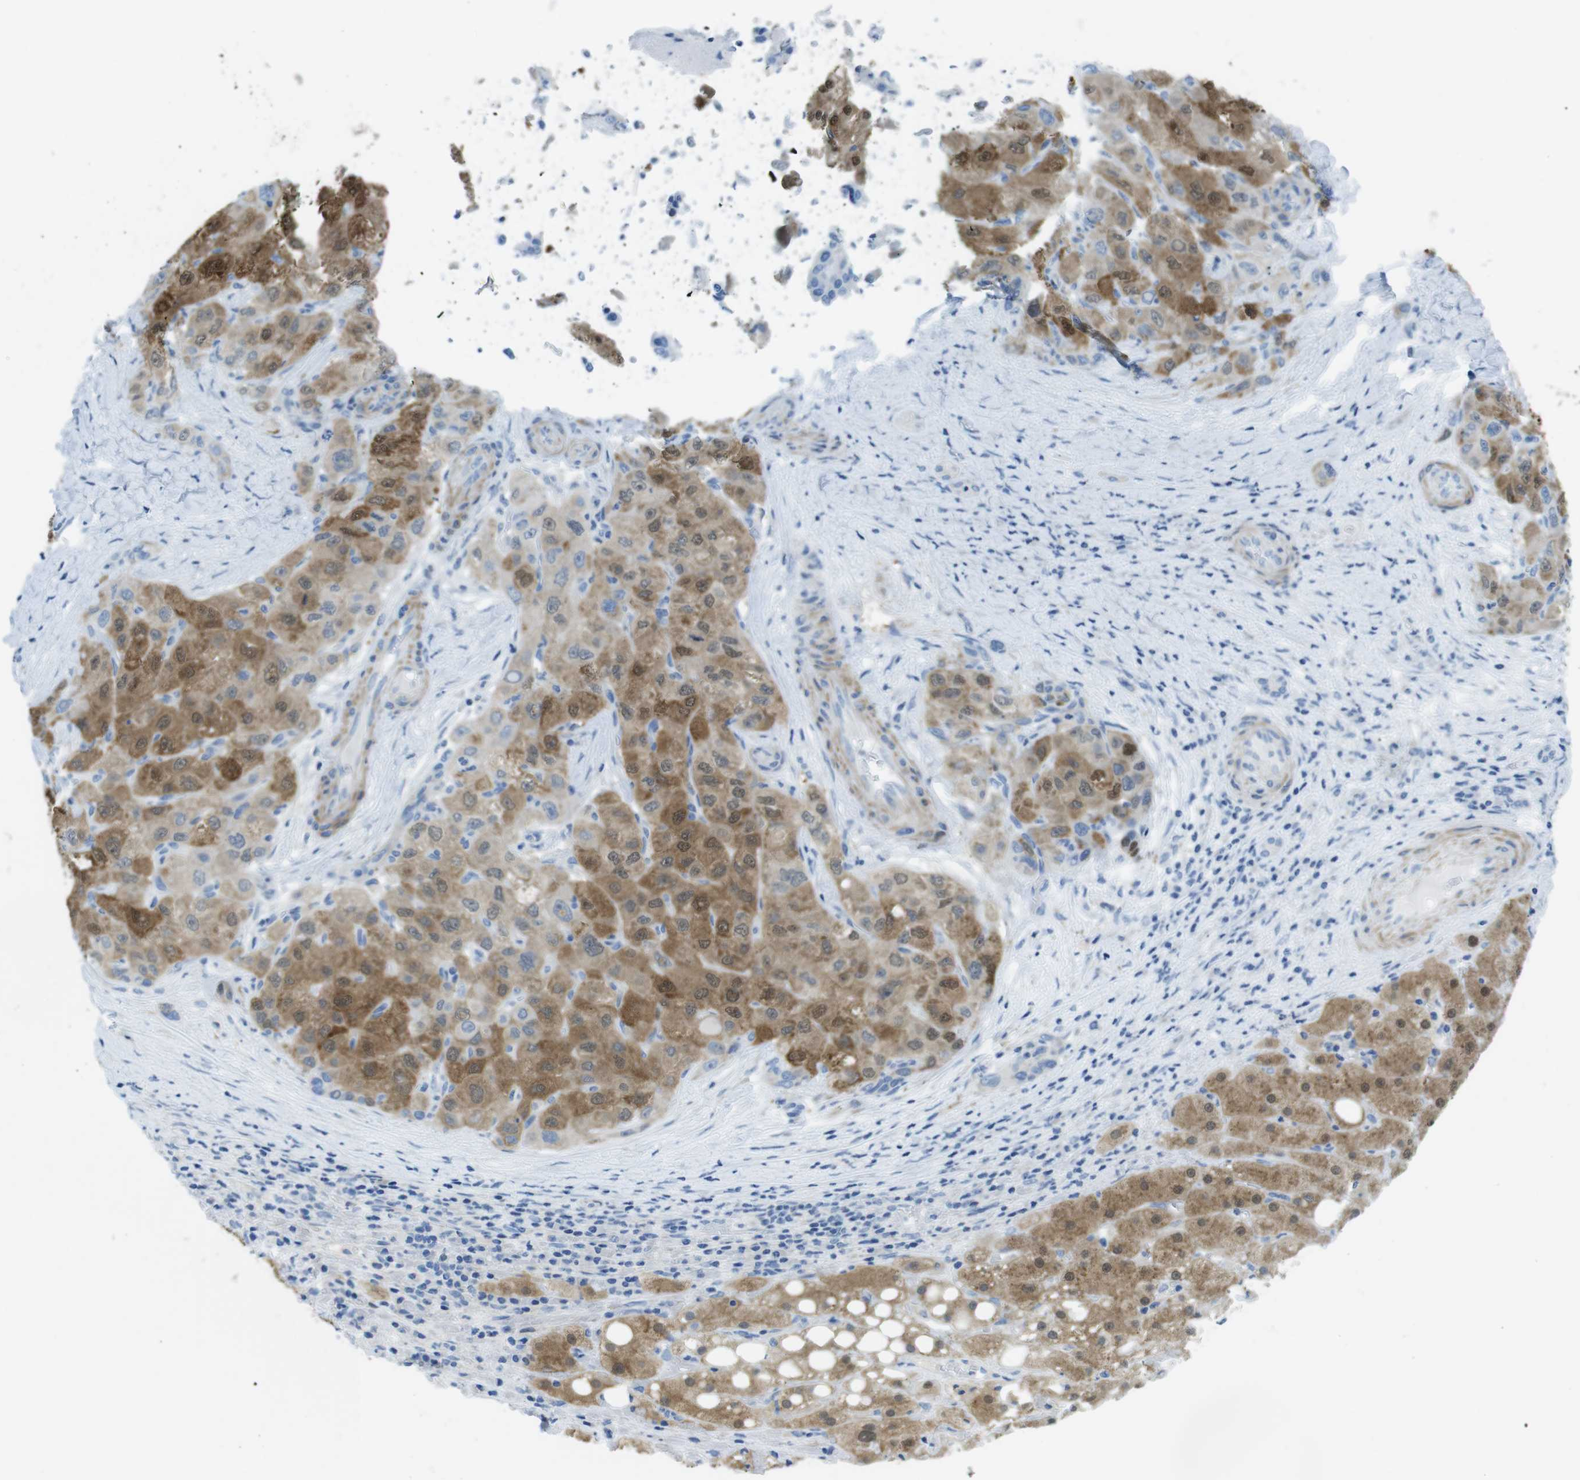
{"staining": {"intensity": "moderate", "quantity": ">75%", "location": "cytoplasmic/membranous,nuclear"}, "tissue": "liver cancer", "cell_type": "Tumor cells", "image_type": "cancer", "snomed": [{"axis": "morphology", "description": "Carcinoma, Hepatocellular, NOS"}, {"axis": "topography", "description": "Liver"}], "caption": "Protein analysis of hepatocellular carcinoma (liver) tissue exhibits moderate cytoplasmic/membranous and nuclear staining in approximately >75% of tumor cells. (Stains: DAB (3,3'-diaminobenzidine) in brown, nuclei in blue, Microscopy: brightfield microscopy at high magnification).", "gene": "ASIC5", "patient": {"sex": "male", "age": 80}}